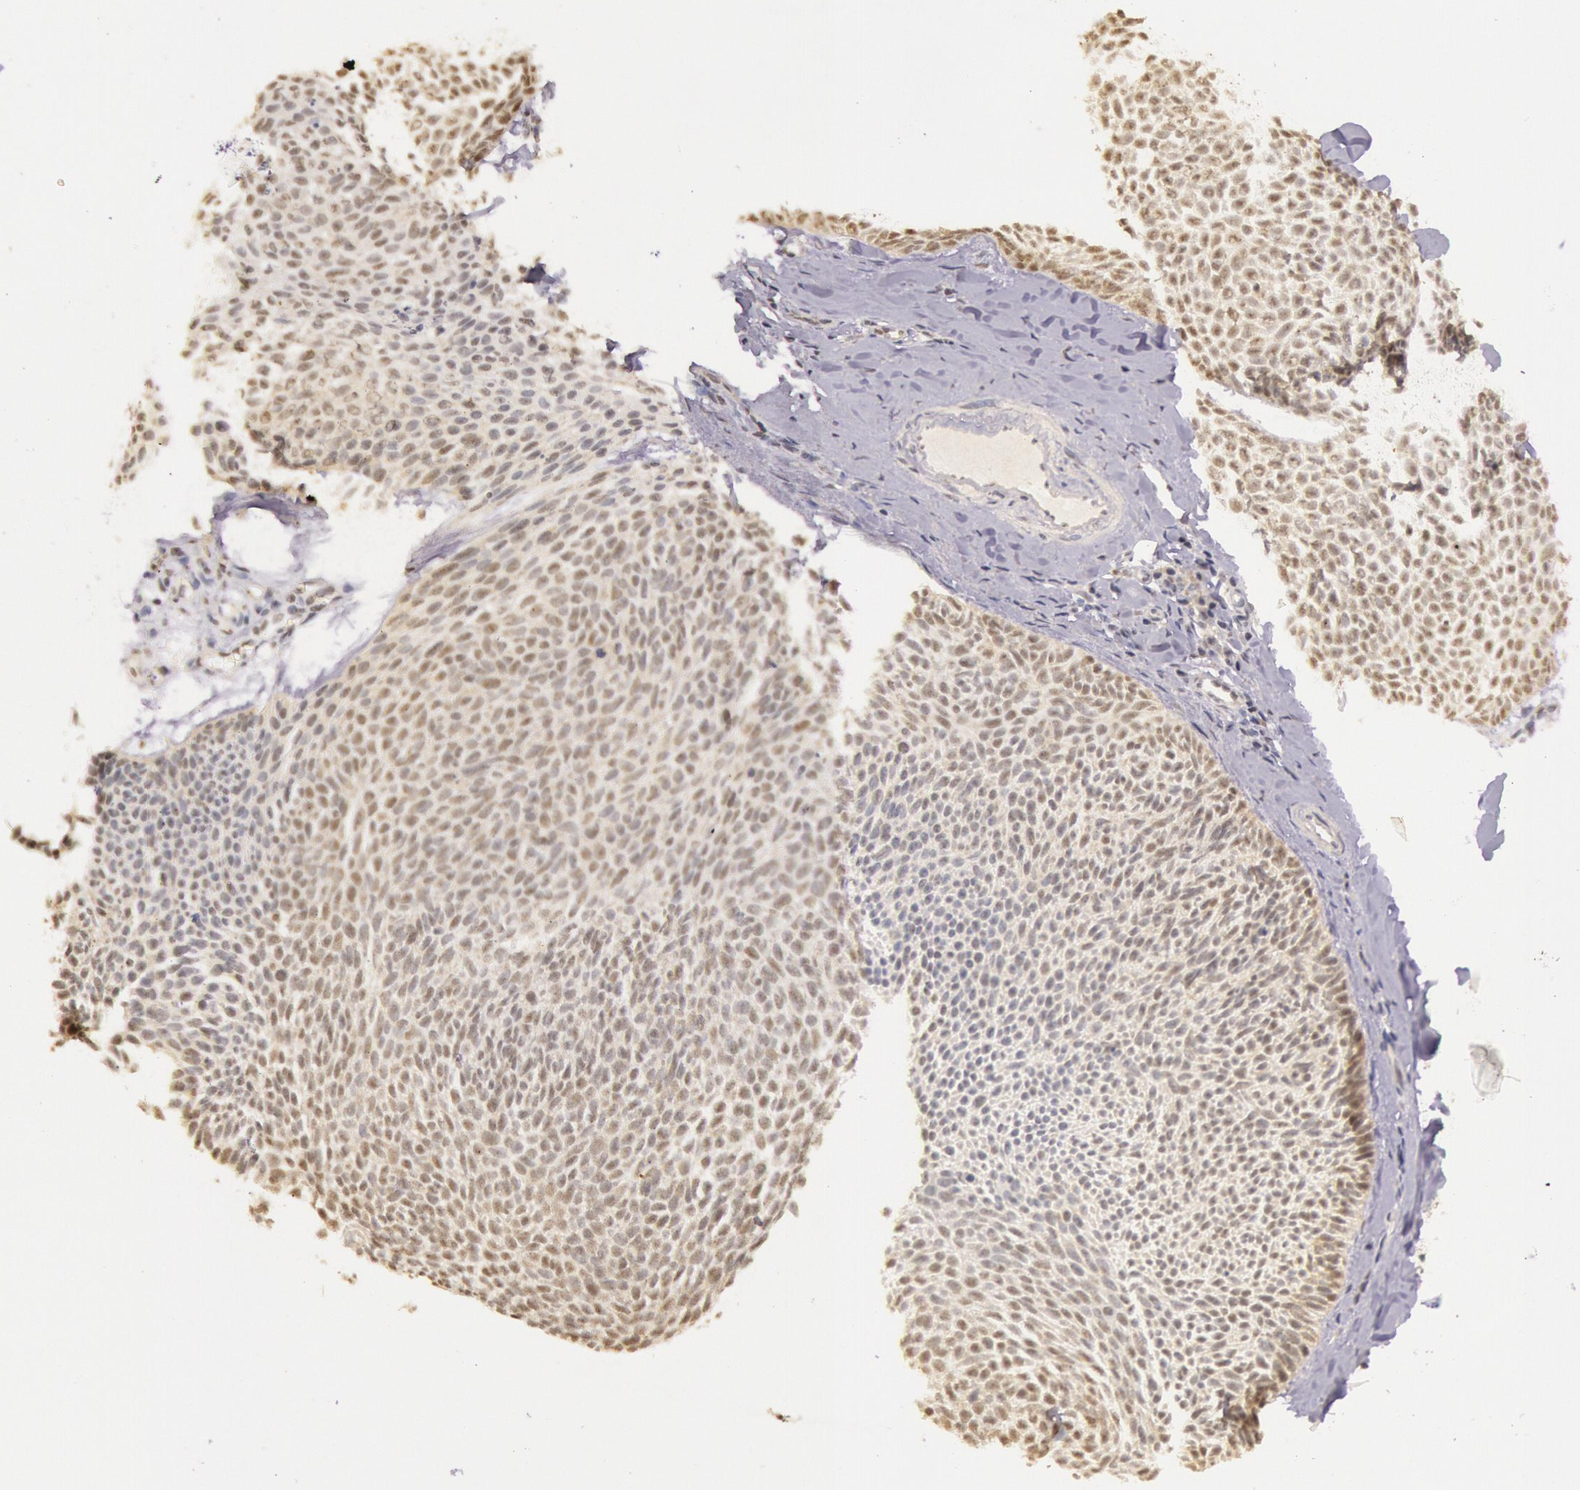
{"staining": {"intensity": "weak", "quantity": ">75%", "location": "cytoplasmic/membranous"}, "tissue": "skin cancer", "cell_type": "Tumor cells", "image_type": "cancer", "snomed": [{"axis": "morphology", "description": "Basal cell carcinoma"}, {"axis": "topography", "description": "Skin"}], "caption": "Protein positivity by immunohistochemistry reveals weak cytoplasmic/membranous positivity in about >75% of tumor cells in skin cancer.", "gene": "RTL10", "patient": {"sex": "male", "age": 84}}